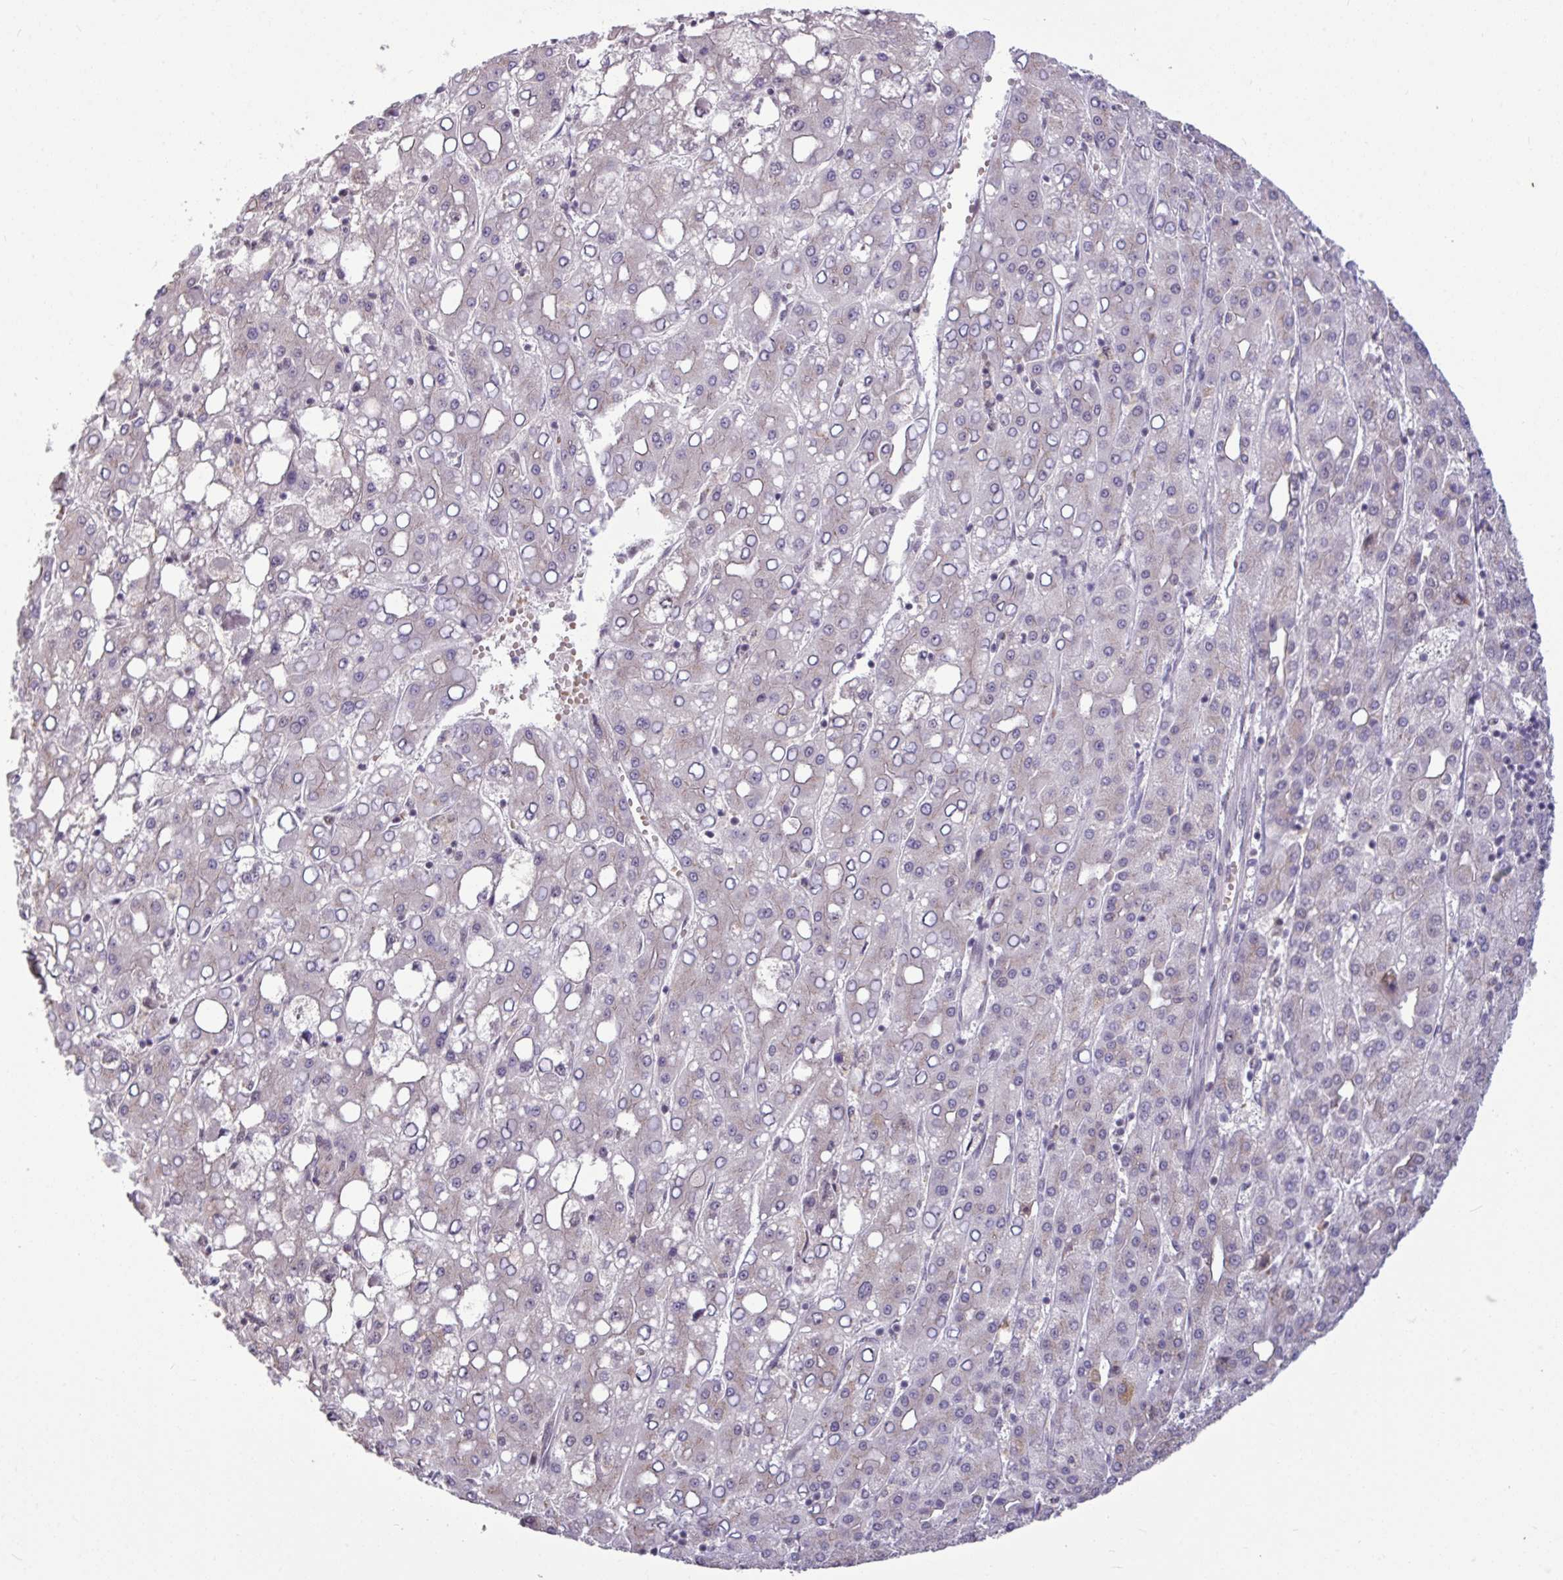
{"staining": {"intensity": "negative", "quantity": "none", "location": "none"}, "tissue": "liver cancer", "cell_type": "Tumor cells", "image_type": "cancer", "snomed": [{"axis": "morphology", "description": "Carcinoma, Hepatocellular, NOS"}, {"axis": "topography", "description": "Liver"}], "caption": "A high-resolution image shows immunohistochemistry (IHC) staining of hepatocellular carcinoma (liver), which demonstrates no significant positivity in tumor cells.", "gene": "TDG", "patient": {"sex": "male", "age": 65}}